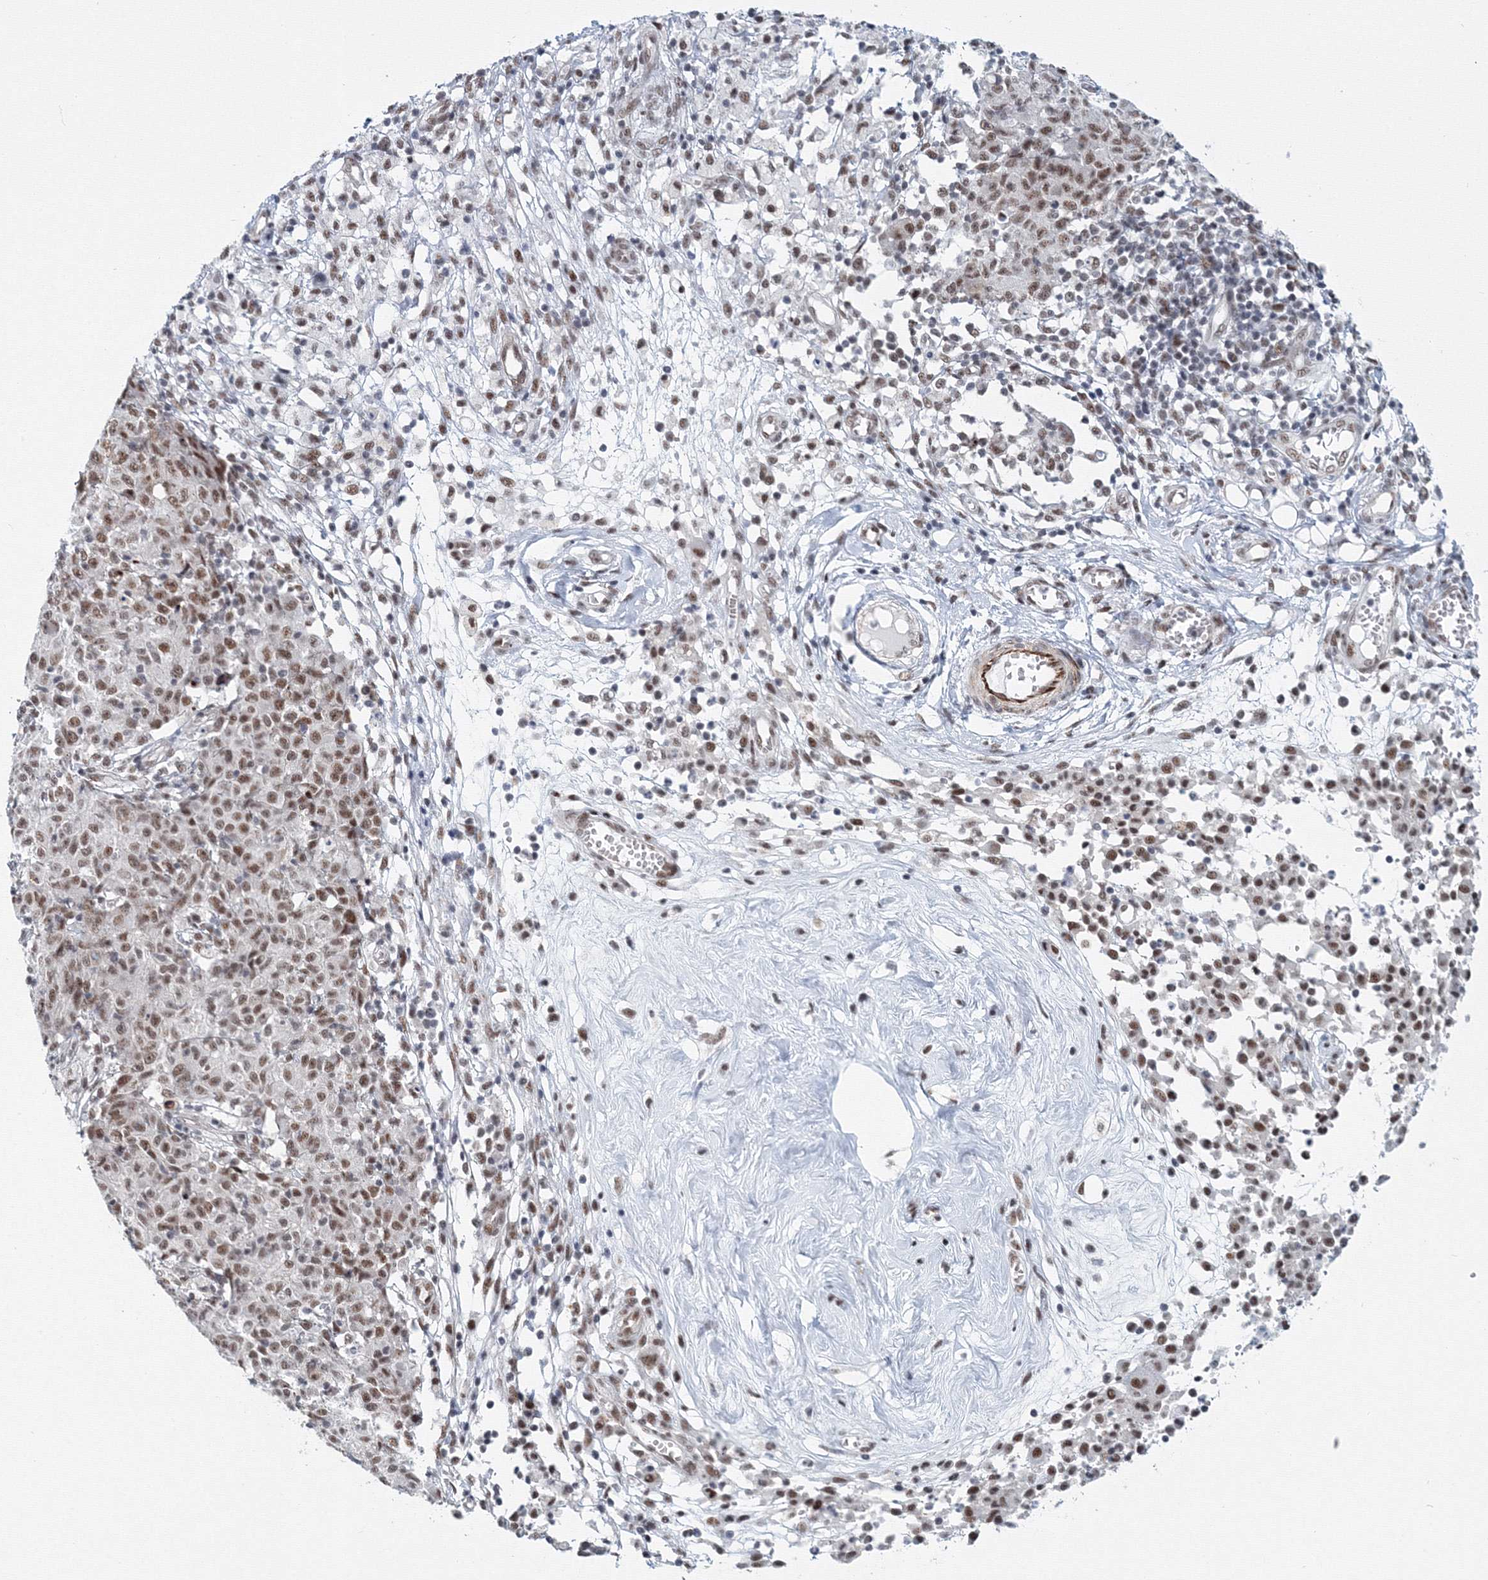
{"staining": {"intensity": "moderate", "quantity": ">75%", "location": "nuclear"}, "tissue": "ovarian cancer", "cell_type": "Tumor cells", "image_type": "cancer", "snomed": [{"axis": "morphology", "description": "Carcinoma, endometroid"}, {"axis": "topography", "description": "Ovary"}], "caption": "The micrograph reveals a brown stain indicating the presence of a protein in the nuclear of tumor cells in endometroid carcinoma (ovarian).", "gene": "SF3B6", "patient": {"sex": "female", "age": 42}}